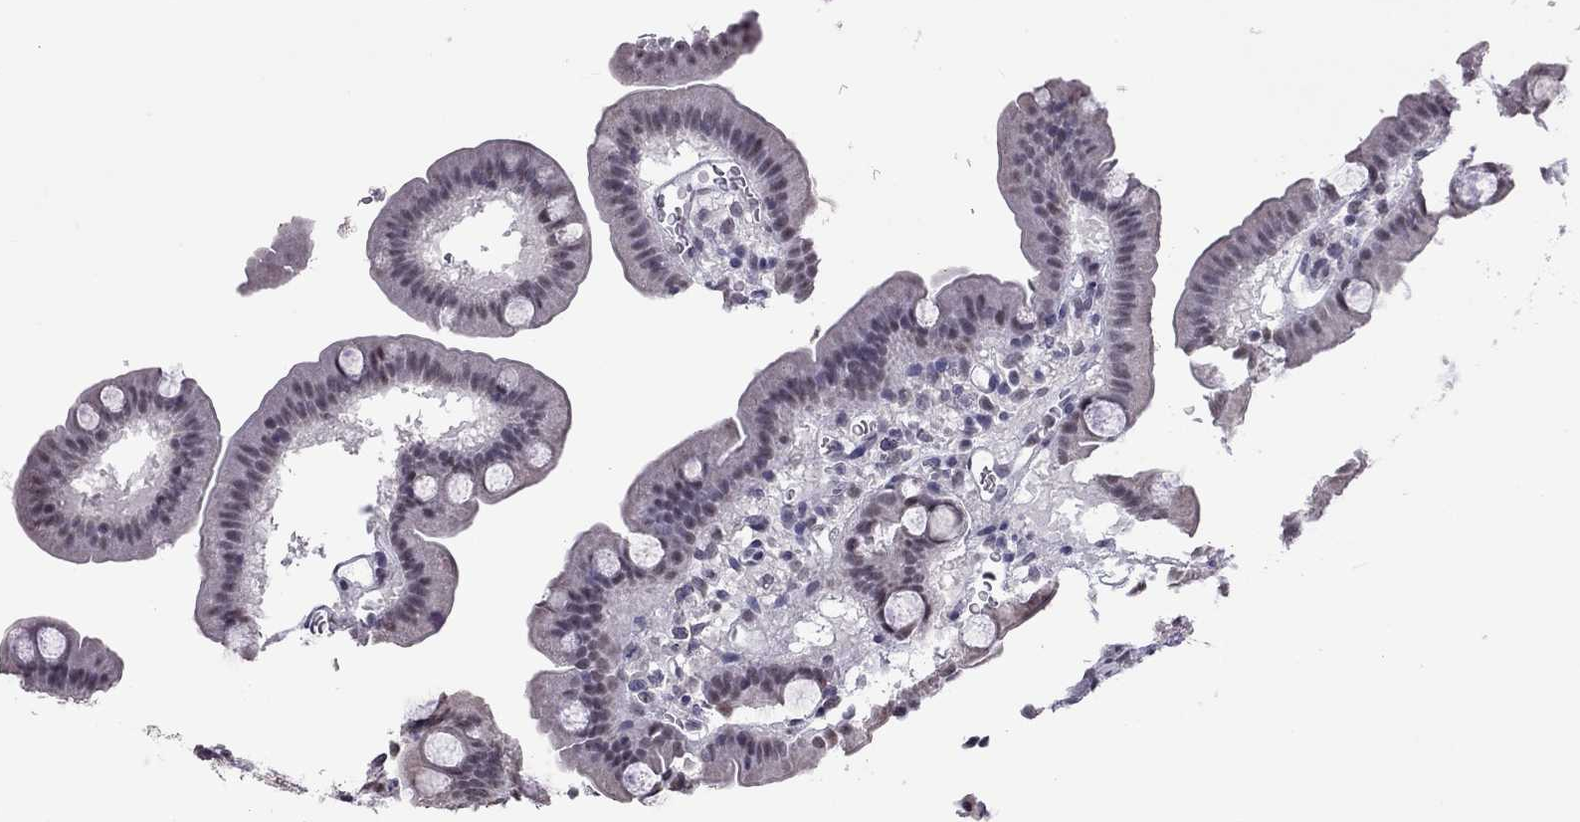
{"staining": {"intensity": "negative", "quantity": "none", "location": "none"}, "tissue": "duodenum", "cell_type": "Glandular cells", "image_type": "normal", "snomed": [{"axis": "morphology", "description": "Normal tissue, NOS"}, {"axis": "topography", "description": "Duodenum"}], "caption": "High power microscopy image of an immunohistochemistry image of unremarkable duodenum, revealing no significant staining in glandular cells.", "gene": "PPP1R3A", "patient": {"sex": "male", "age": 59}}